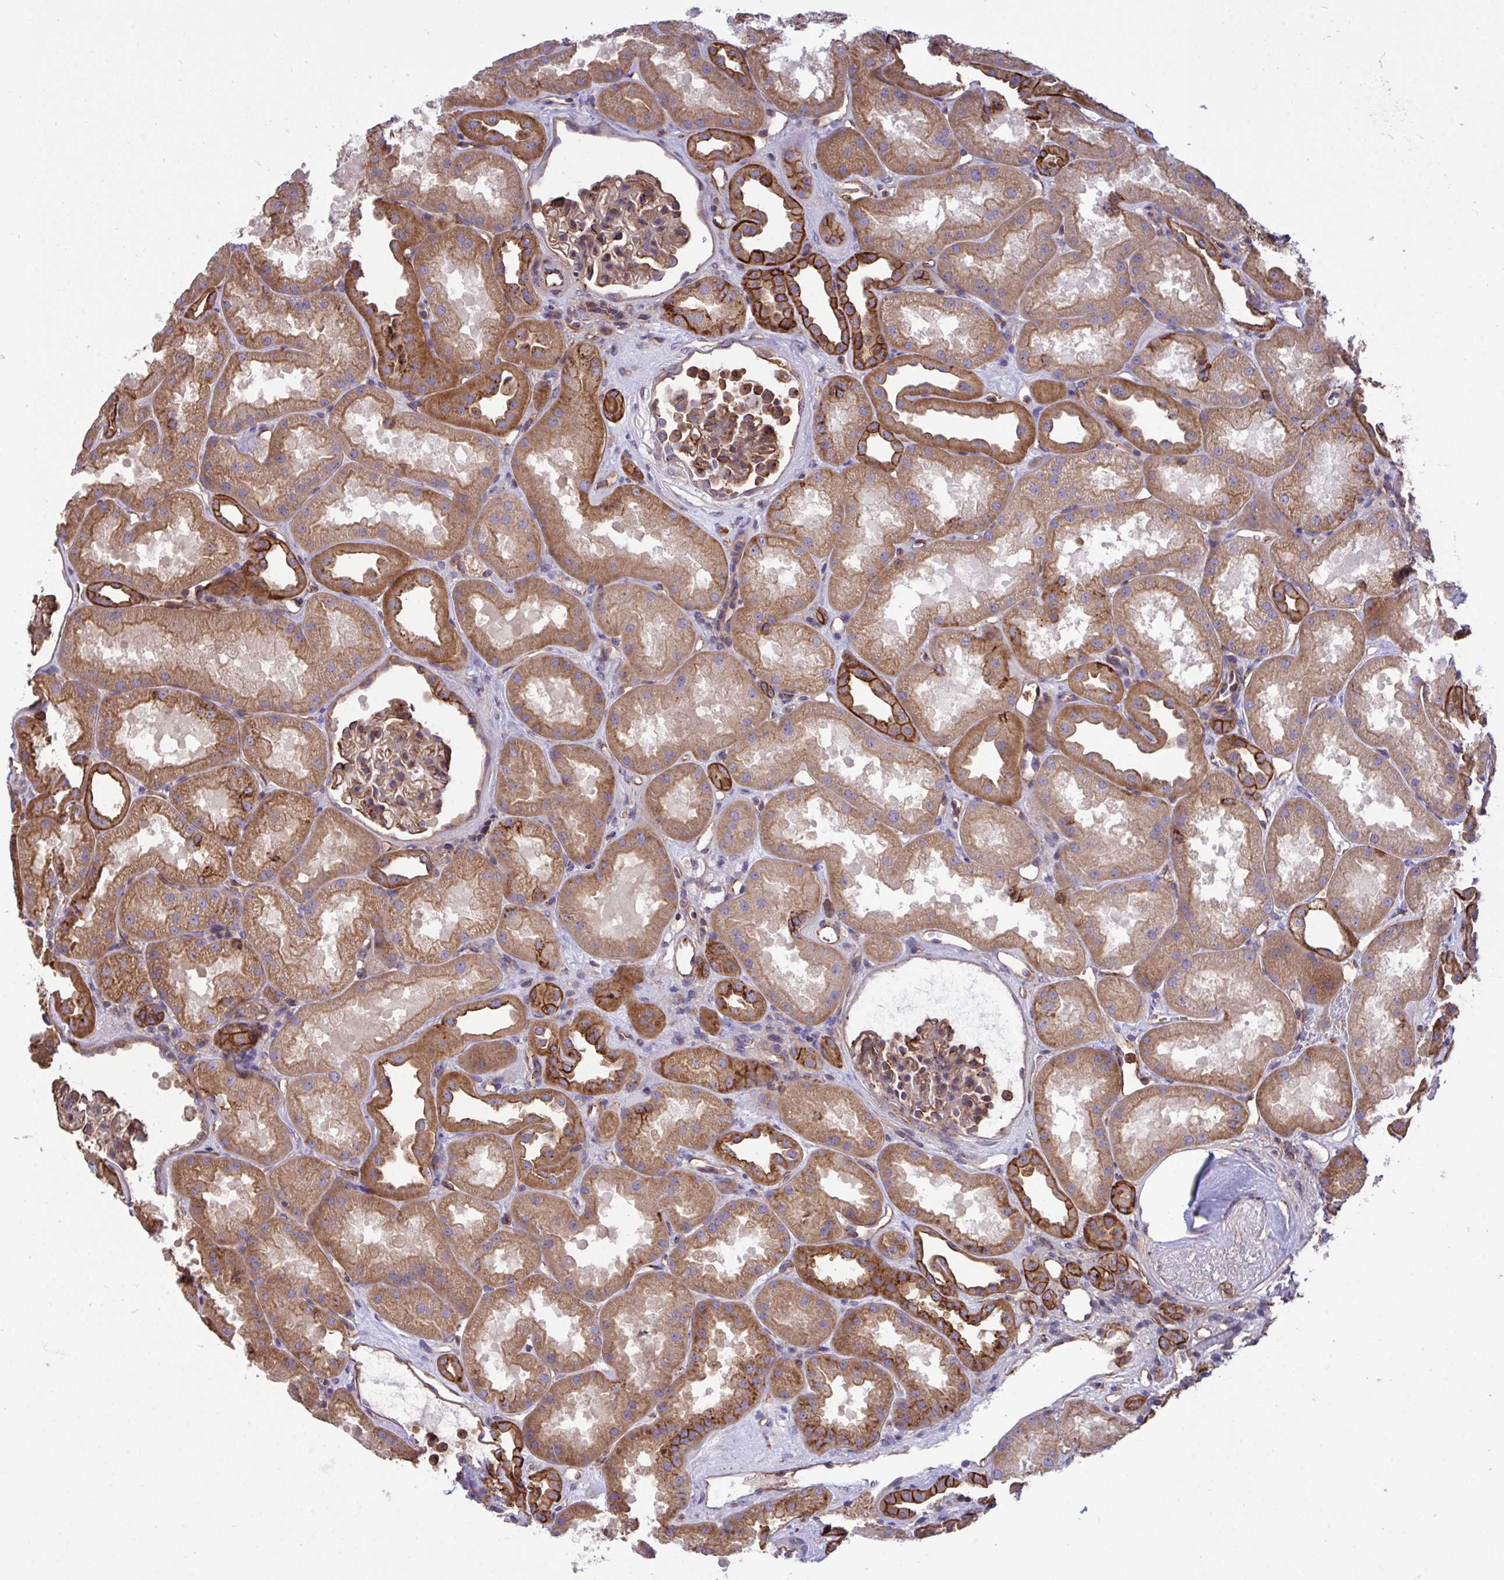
{"staining": {"intensity": "moderate", "quantity": ">75%", "location": "cytoplasmic/membranous"}, "tissue": "kidney", "cell_type": "Cells in glomeruli", "image_type": "normal", "snomed": [{"axis": "morphology", "description": "Normal tissue, NOS"}, {"axis": "topography", "description": "Kidney"}], "caption": "Approximately >75% of cells in glomeruli in benign human kidney display moderate cytoplasmic/membranous protein positivity as visualized by brown immunohistochemical staining.", "gene": "C4orf36", "patient": {"sex": "male", "age": 61}}